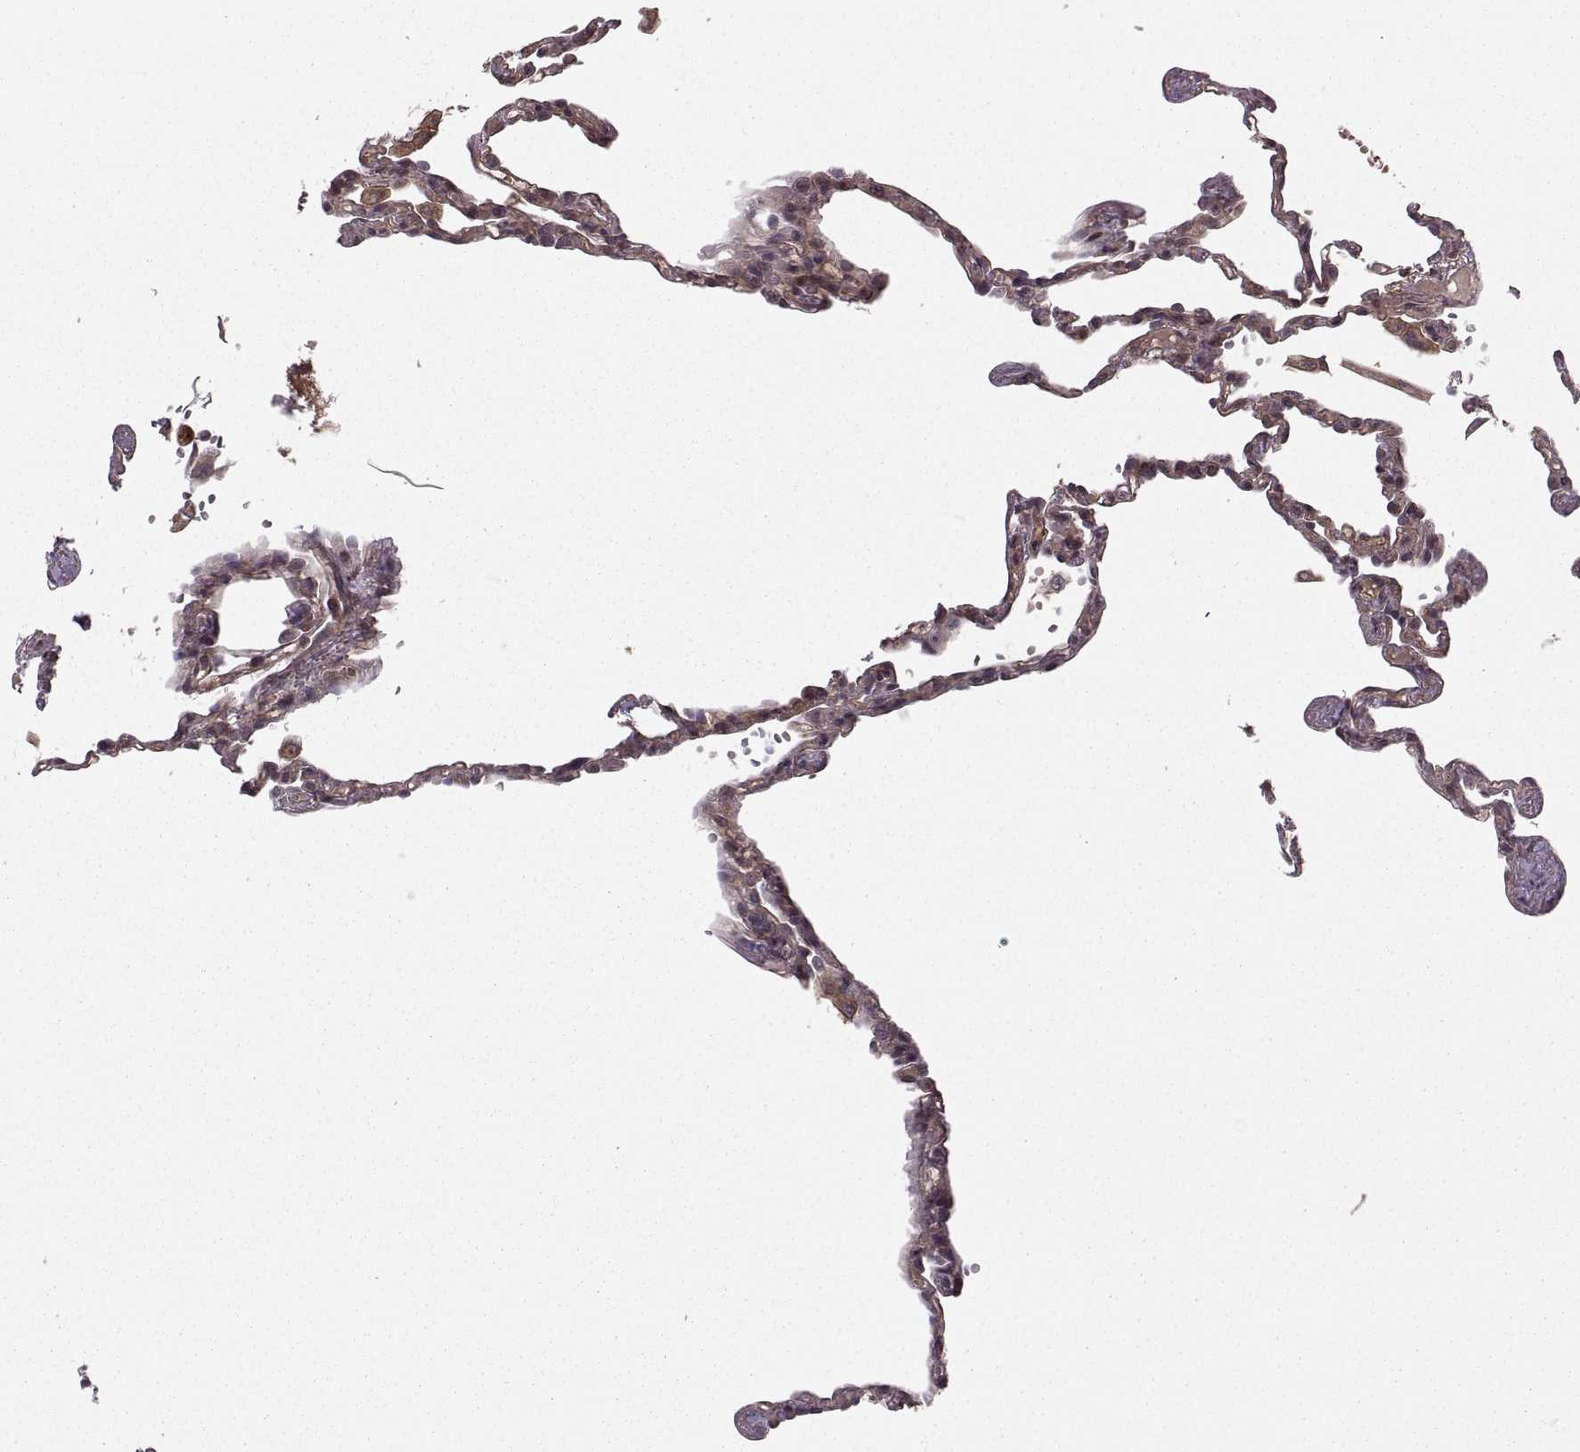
{"staining": {"intensity": "moderate", "quantity": ">75%", "location": "cytoplasmic/membranous"}, "tissue": "lung", "cell_type": "Alveolar cells", "image_type": "normal", "snomed": [{"axis": "morphology", "description": "Normal tissue, NOS"}, {"axis": "topography", "description": "Lung"}], "caption": "Protein staining displays moderate cytoplasmic/membranous positivity in about >75% of alveolar cells in unremarkable lung.", "gene": "DEDD", "patient": {"sex": "male", "age": 78}}